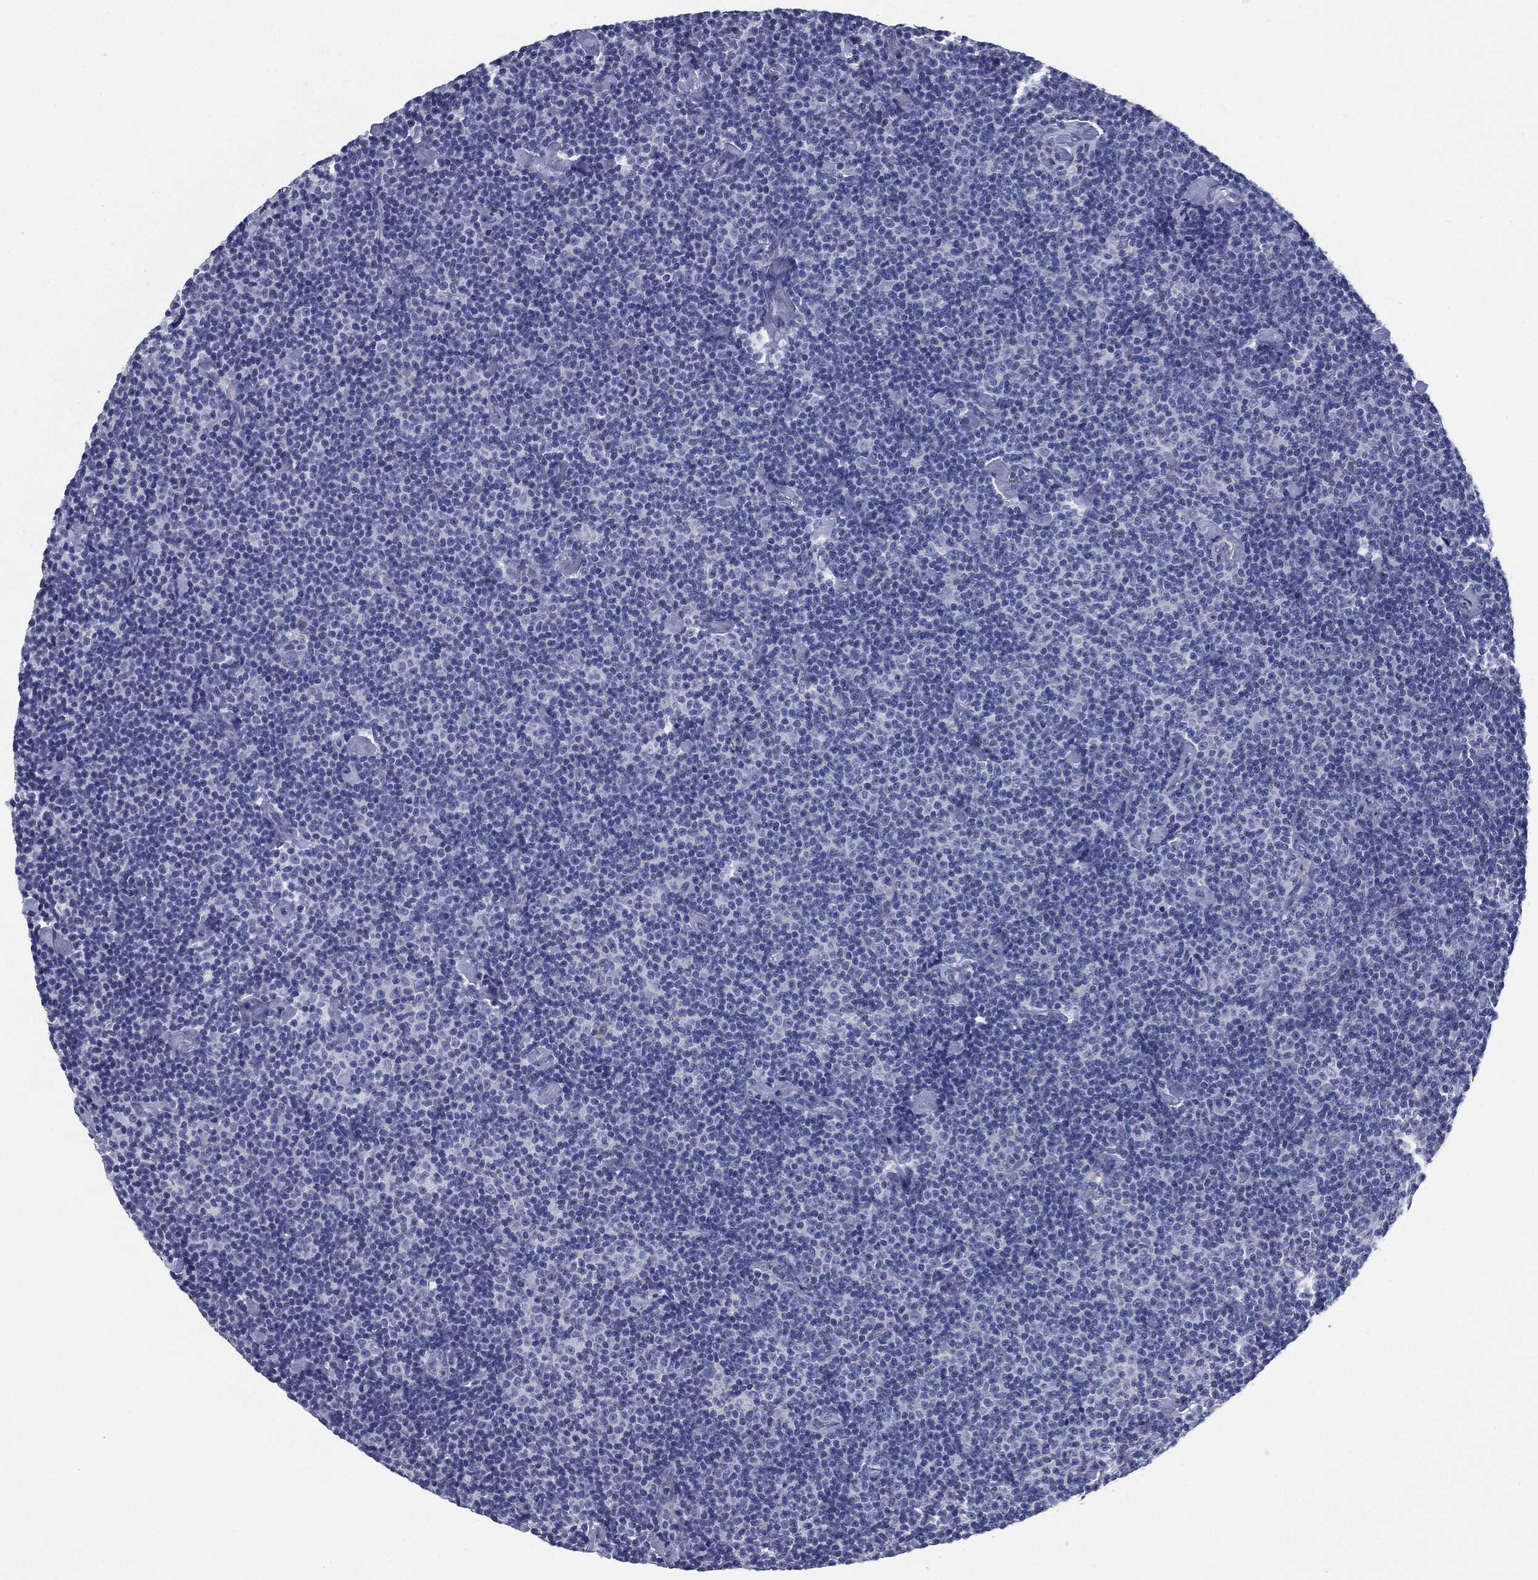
{"staining": {"intensity": "negative", "quantity": "none", "location": "none"}, "tissue": "lymphoma", "cell_type": "Tumor cells", "image_type": "cancer", "snomed": [{"axis": "morphology", "description": "Malignant lymphoma, non-Hodgkin's type, Low grade"}, {"axis": "topography", "description": "Lymph node"}], "caption": "A high-resolution micrograph shows immunohistochemistry staining of low-grade malignant lymphoma, non-Hodgkin's type, which reveals no significant staining in tumor cells.", "gene": "CD27", "patient": {"sex": "male", "age": 81}}